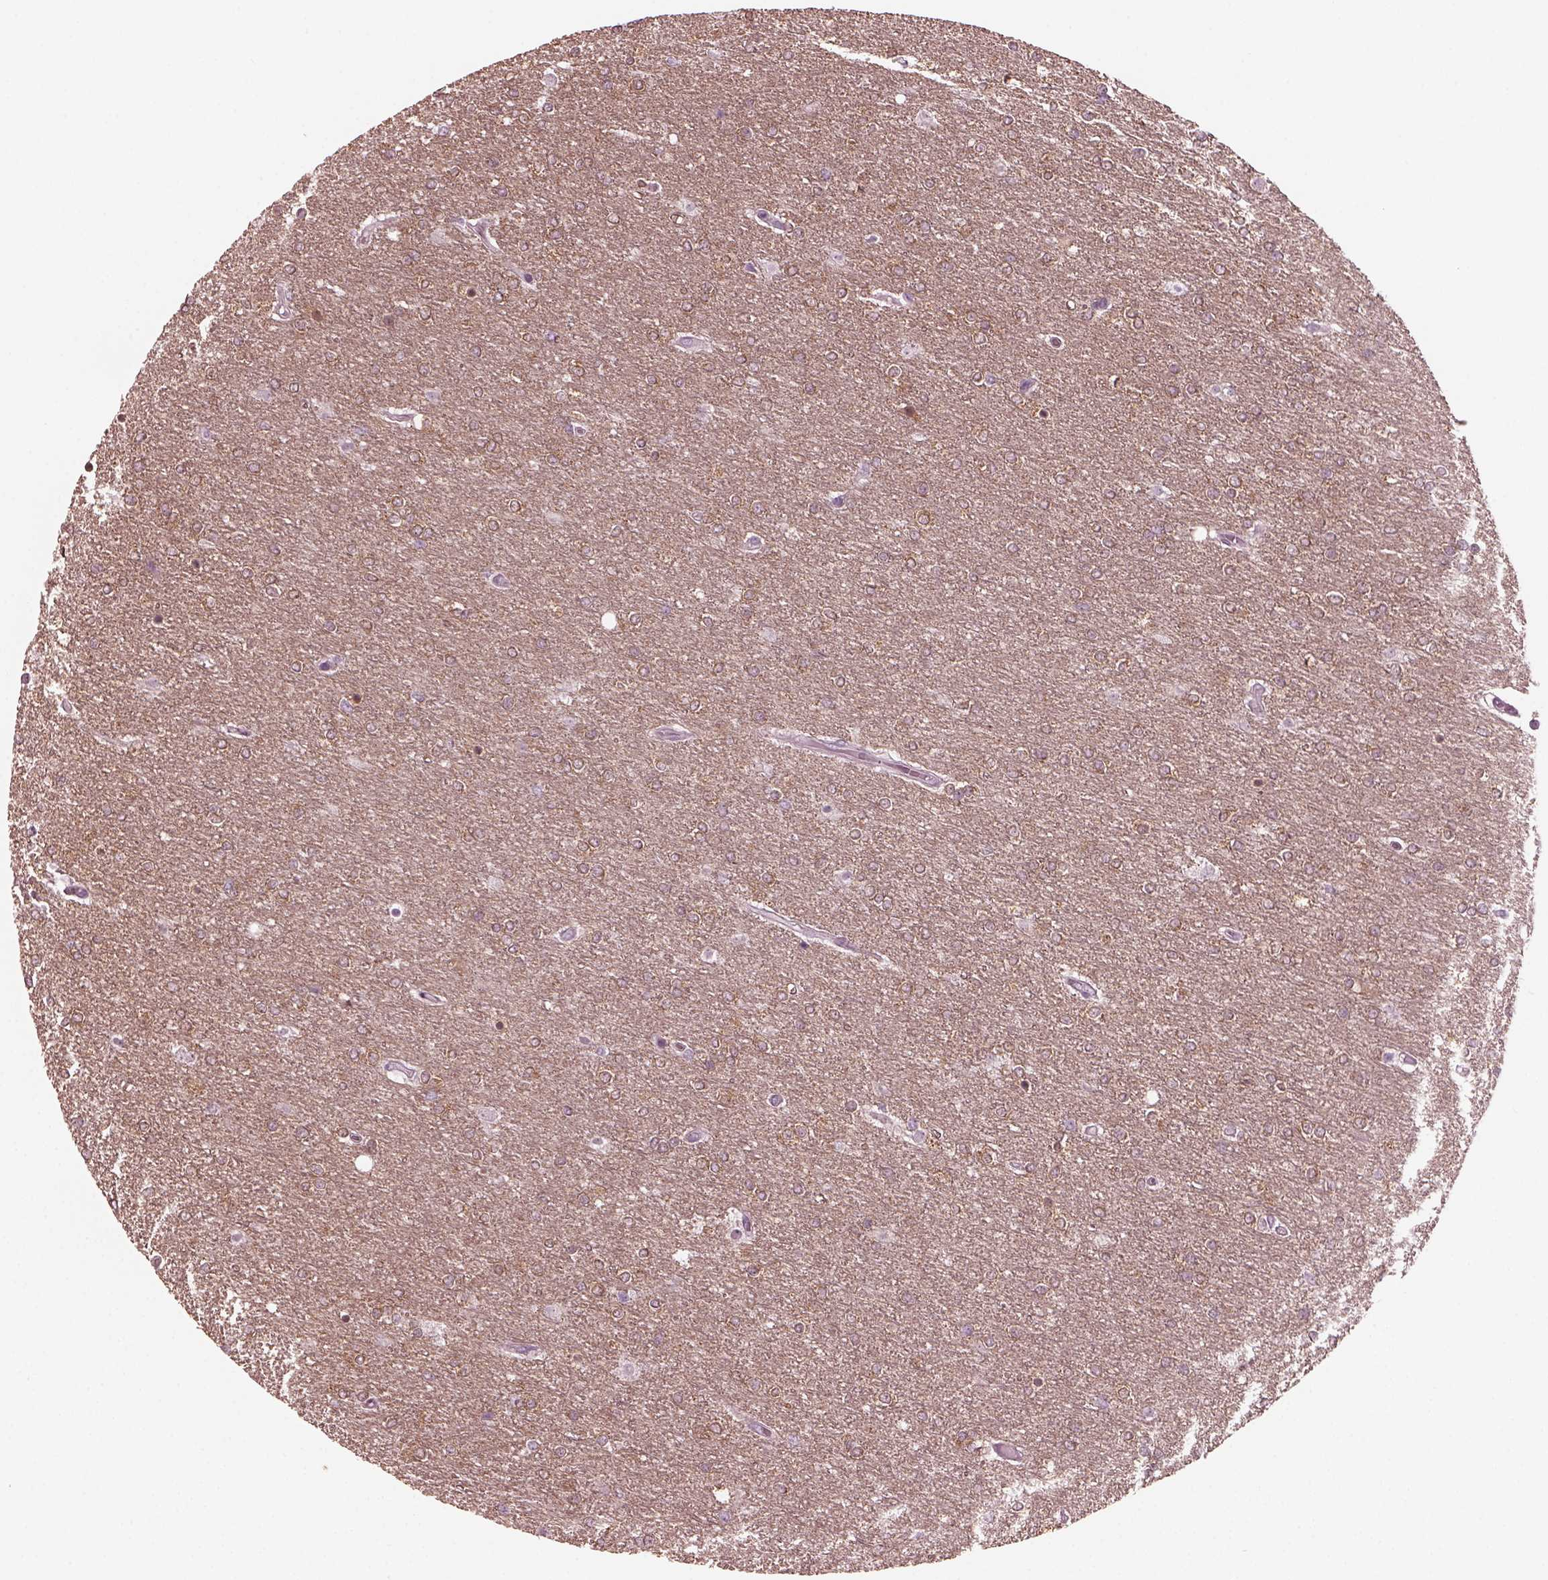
{"staining": {"intensity": "moderate", "quantity": ">75%", "location": "cytoplasmic/membranous"}, "tissue": "glioma", "cell_type": "Tumor cells", "image_type": "cancer", "snomed": [{"axis": "morphology", "description": "Glioma, malignant, High grade"}, {"axis": "topography", "description": "Brain"}], "caption": "There is medium levels of moderate cytoplasmic/membranous positivity in tumor cells of glioma, as demonstrated by immunohistochemical staining (brown color).", "gene": "GRM6", "patient": {"sex": "female", "age": 61}}